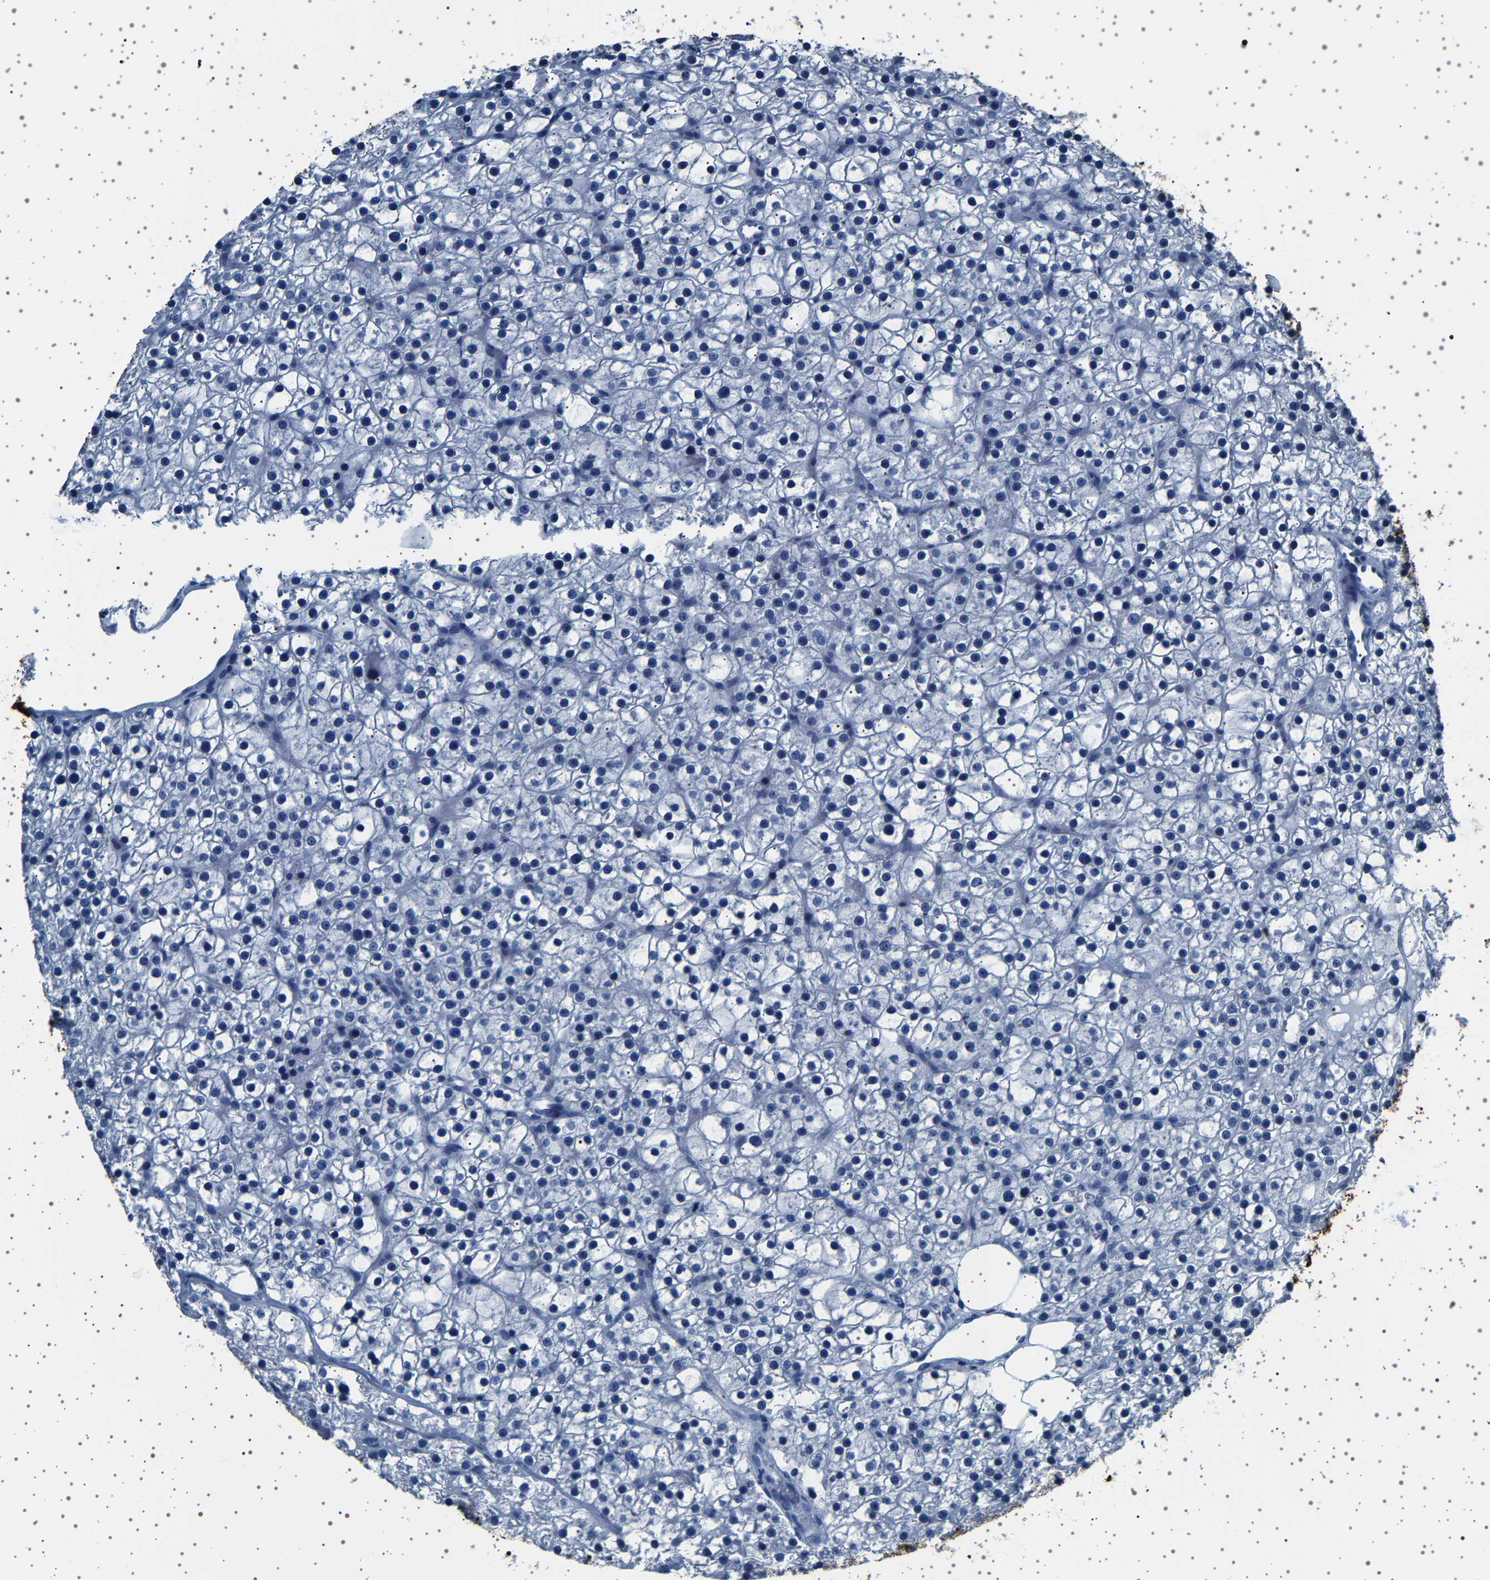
{"staining": {"intensity": "negative", "quantity": "none", "location": "none"}, "tissue": "parathyroid gland", "cell_type": "Glandular cells", "image_type": "normal", "snomed": [{"axis": "morphology", "description": "Normal tissue, NOS"}, {"axis": "morphology", "description": "Adenoma, NOS"}, {"axis": "topography", "description": "Parathyroid gland"}], "caption": "An image of parathyroid gland stained for a protein displays no brown staining in glandular cells. (Brightfield microscopy of DAB immunohistochemistry at high magnification).", "gene": "TFF3", "patient": {"sex": "female", "age": 70}}